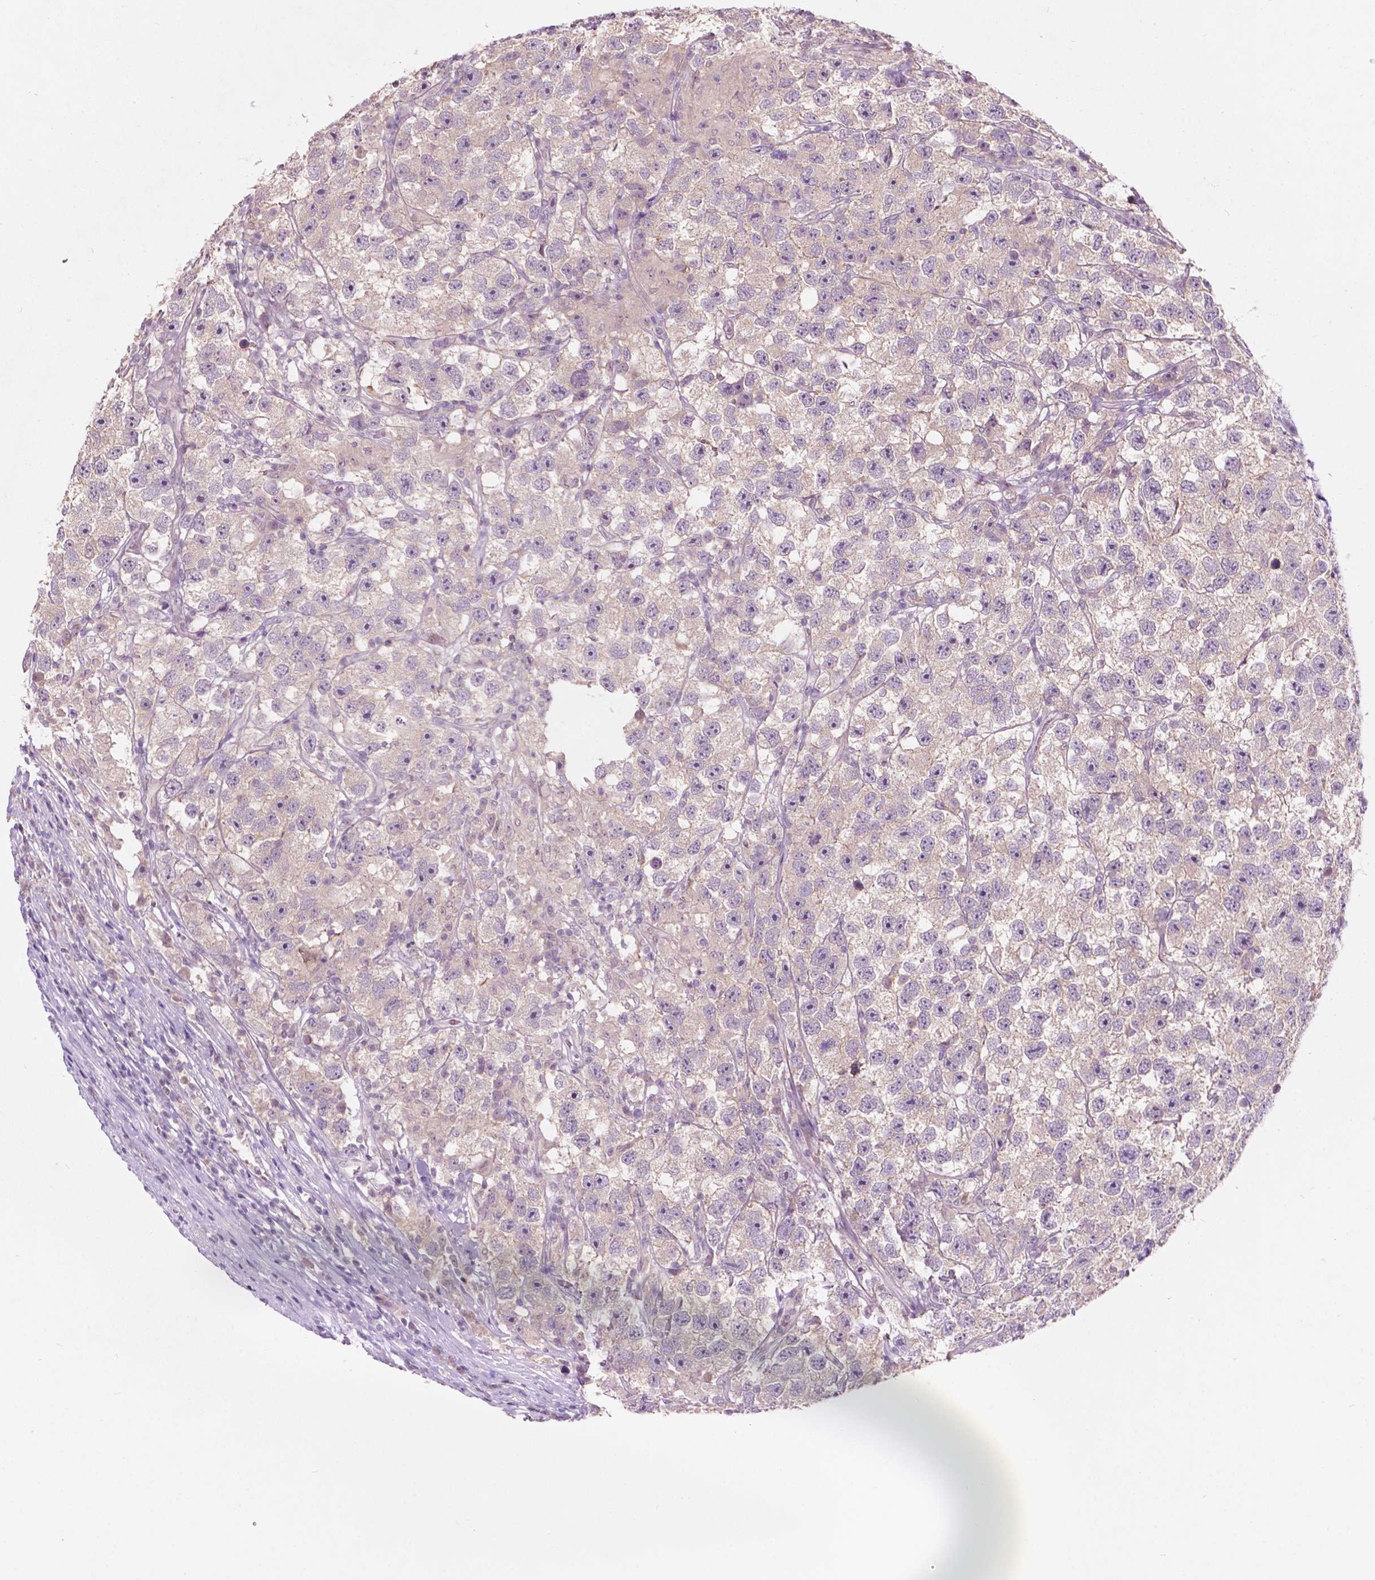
{"staining": {"intensity": "negative", "quantity": "none", "location": "none"}, "tissue": "testis cancer", "cell_type": "Tumor cells", "image_type": "cancer", "snomed": [{"axis": "morphology", "description": "Seminoma, NOS"}, {"axis": "topography", "description": "Testis"}], "caption": "DAB (3,3'-diaminobenzidine) immunohistochemical staining of human seminoma (testis) displays no significant positivity in tumor cells.", "gene": "TM6SF2", "patient": {"sex": "male", "age": 26}}